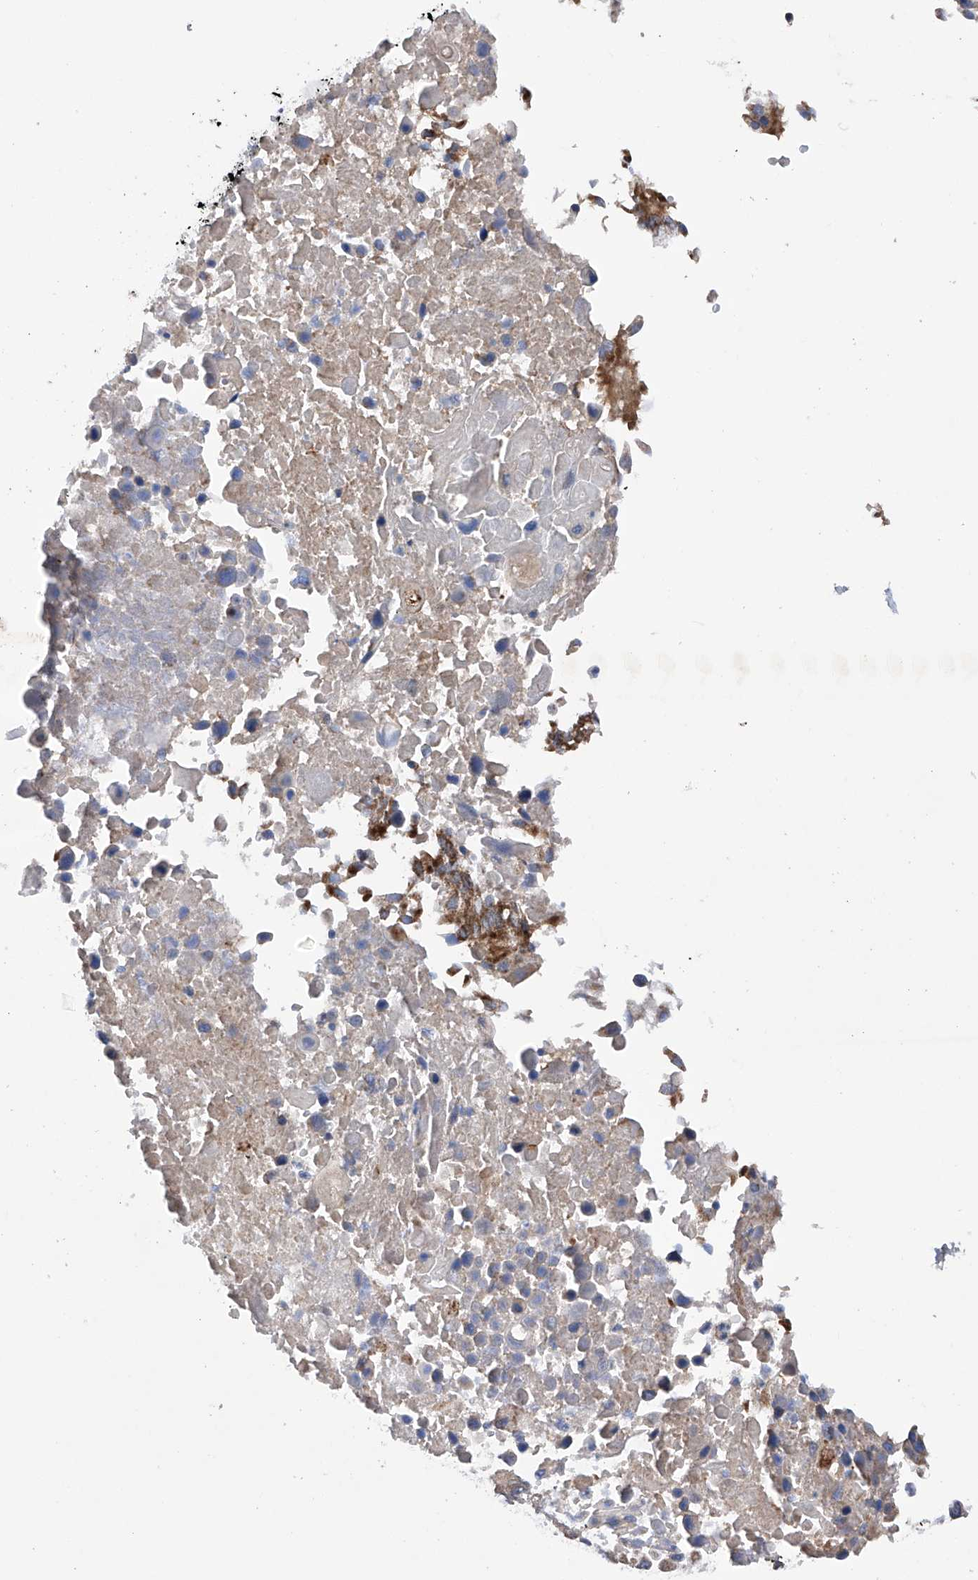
{"staining": {"intensity": "moderate", "quantity": "<25%", "location": "cytoplasmic/membranous"}, "tissue": "lung cancer", "cell_type": "Tumor cells", "image_type": "cancer", "snomed": [{"axis": "morphology", "description": "Squamous cell carcinoma, NOS"}, {"axis": "topography", "description": "Lung"}], "caption": "Protein expression analysis of squamous cell carcinoma (lung) exhibits moderate cytoplasmic/membranous staining in approximately <25% of tumor cells.", "gene": "EFCAB2", "patient": {"sex": "male", "age": 66}}